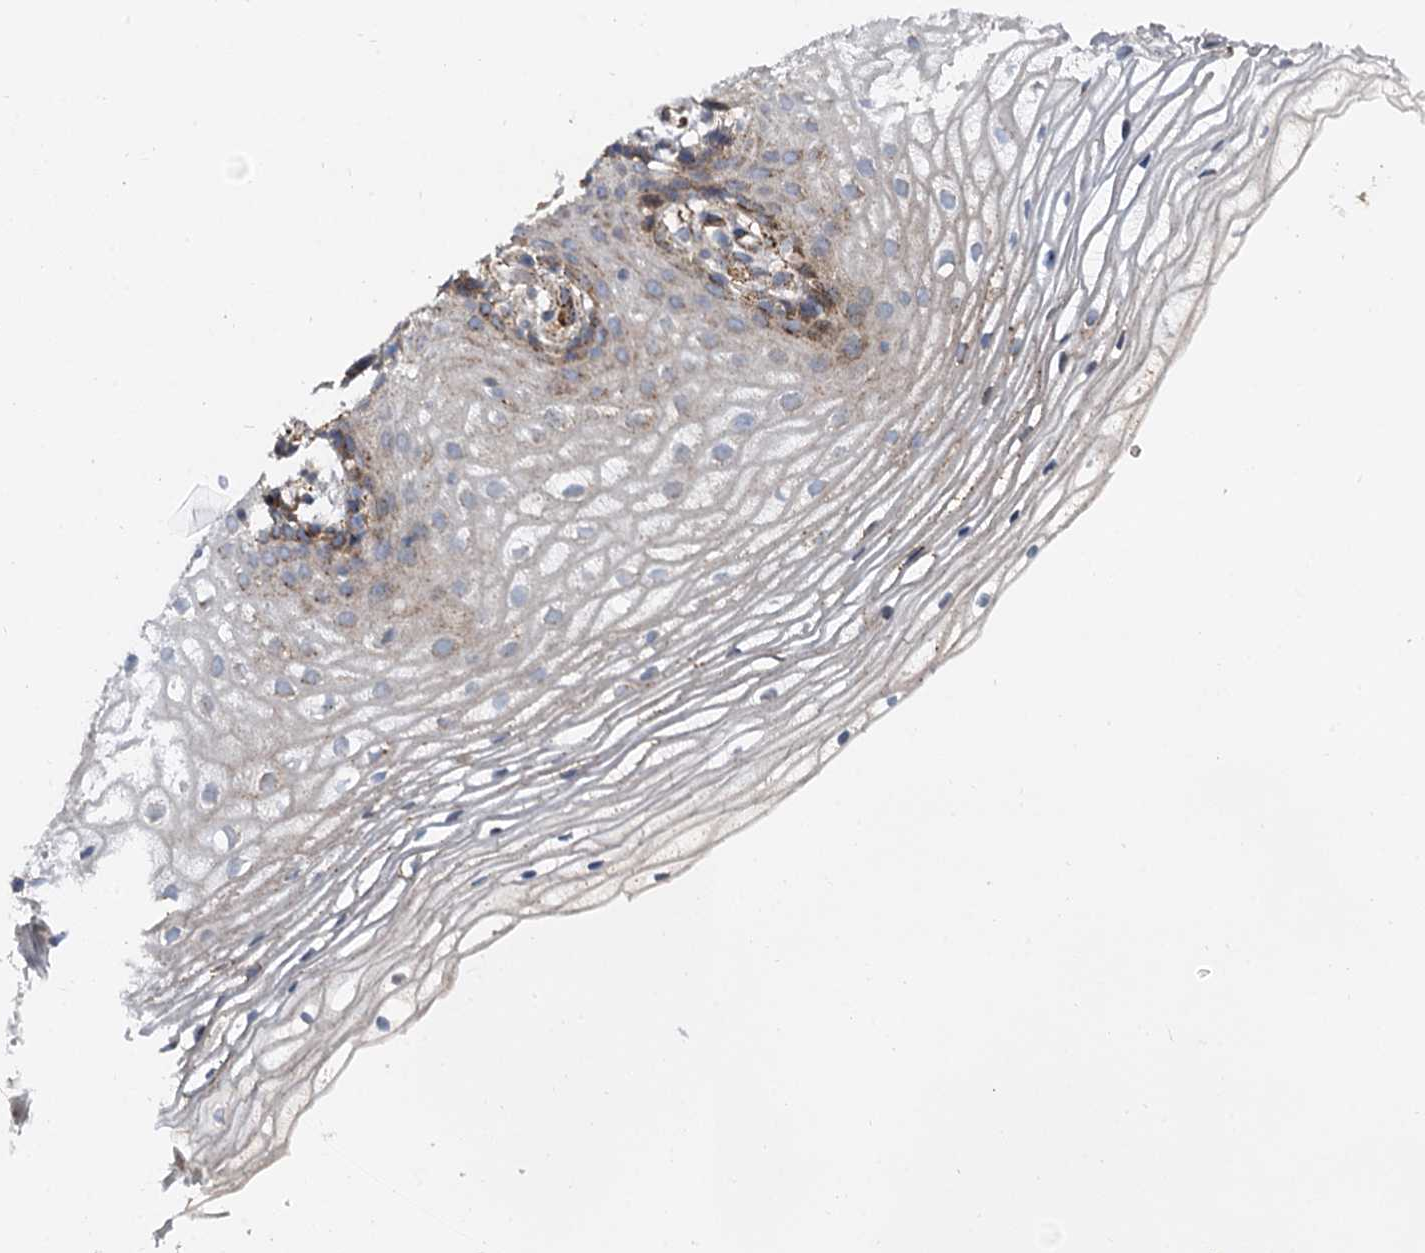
{"staining": {"intensity": "moderate", "quantity": "<25%", "location": "cytoplasmic/membranous"}, "tissue": "vagina", "cell_type": "Squamous epithelial cells", "image_type": "normal", "snomed": [{"axis": "morphology", "description": "Normal tissue, NOS"}, {"axis": "topography", "description": "Vagina"}], "caption": "Vagina stained with DAB IHC demonstrates low levels of moderate cytoplasmic/membranous staining in about <25% of squamous epithelial cells. Nuclei are stained in blue.", "gene": "GBA1", "patient": {"sex": "female", "age": 60}}